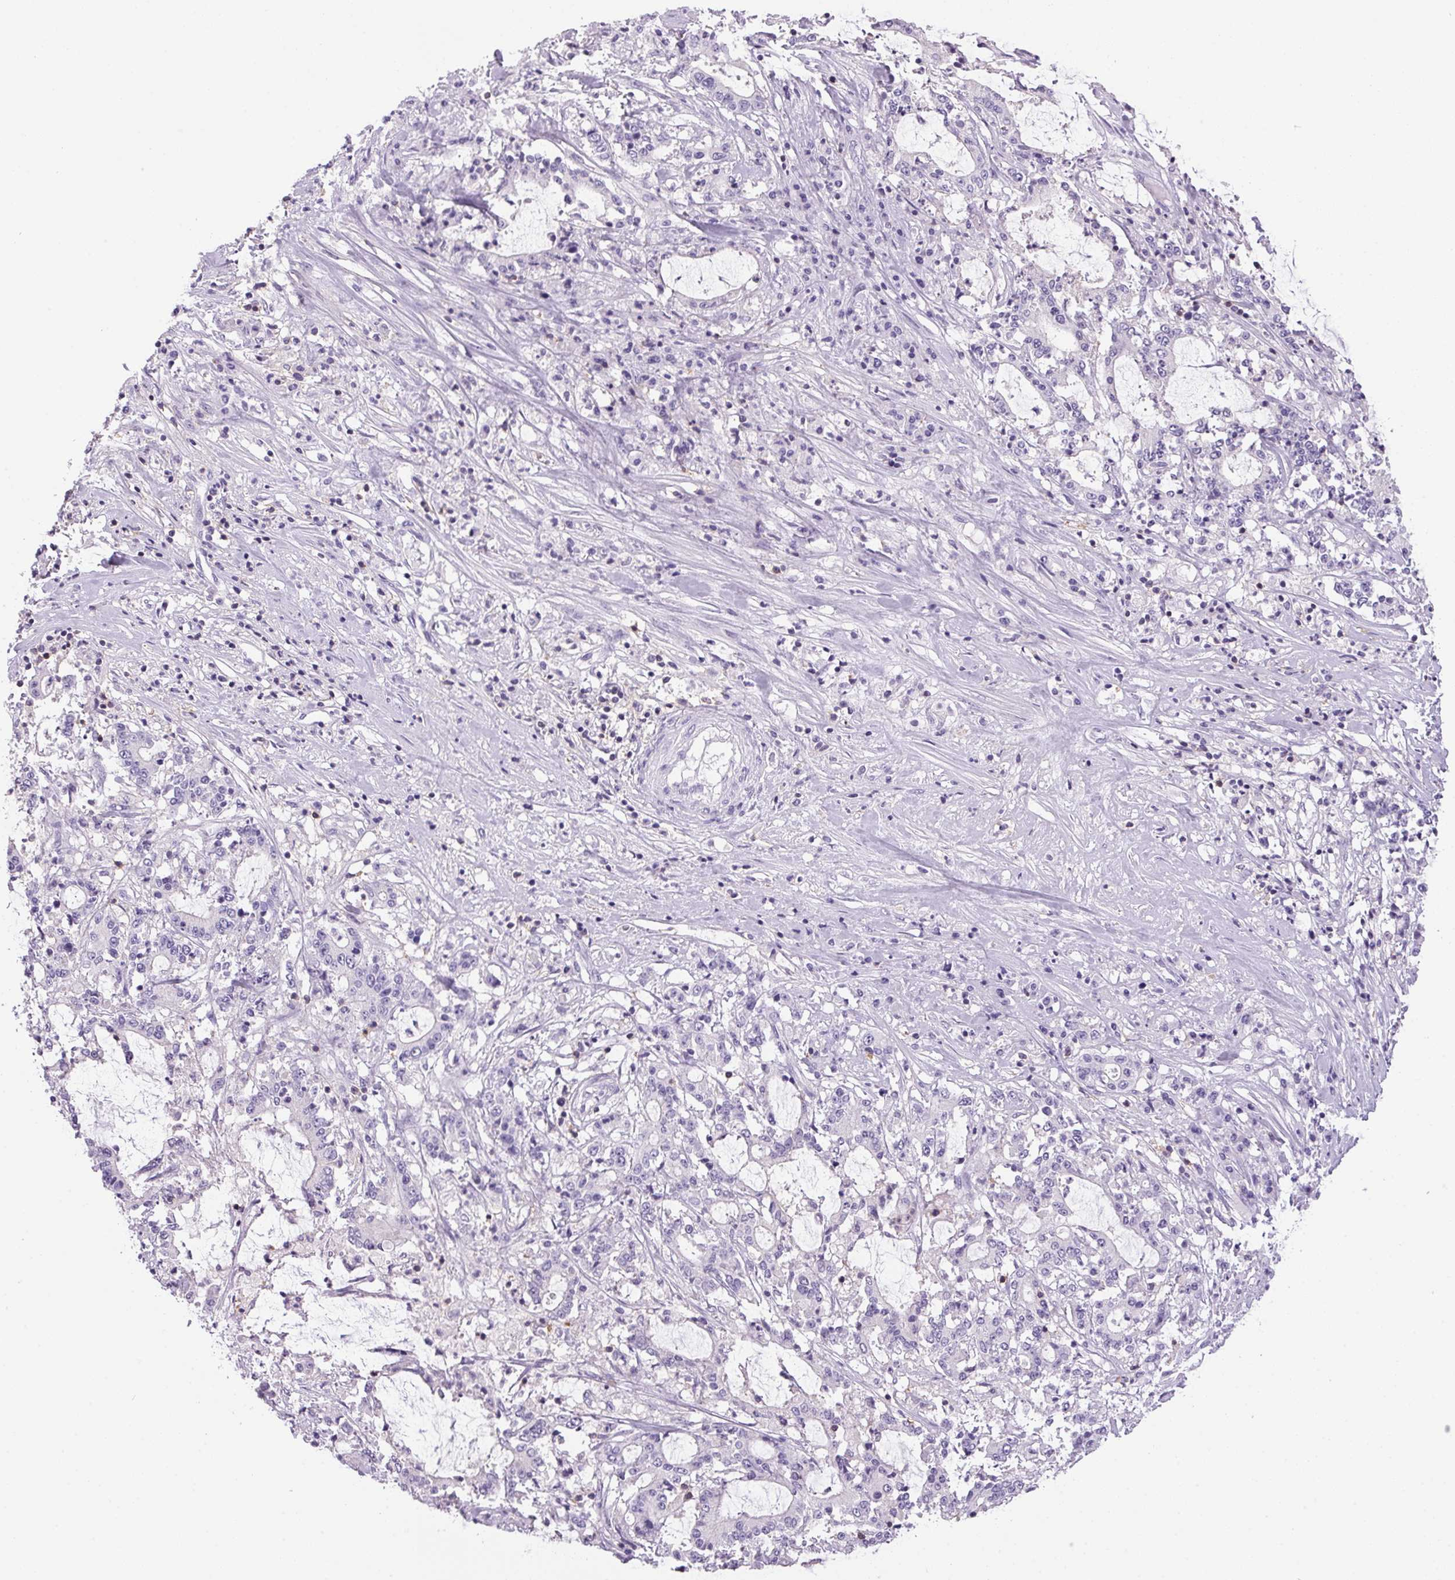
{"staining": {"intensity": "negative", "quantity": "none", "location": "none"}, "tissue": "stomach cancer", "cell_type": "Tumor cells", "image_type": "cancer", "snomed": [{"axis": "morphology", "description": "Adenocarcinoma, NOS"}, {"axis": "topography", "description": "Stomach, upper"}], "caption": "Immunohistochemistry of human stomach cancer displays no positivity in tumor cells.", "gene": "S100A2", "patient": {"sex": "male", "age": 68}}